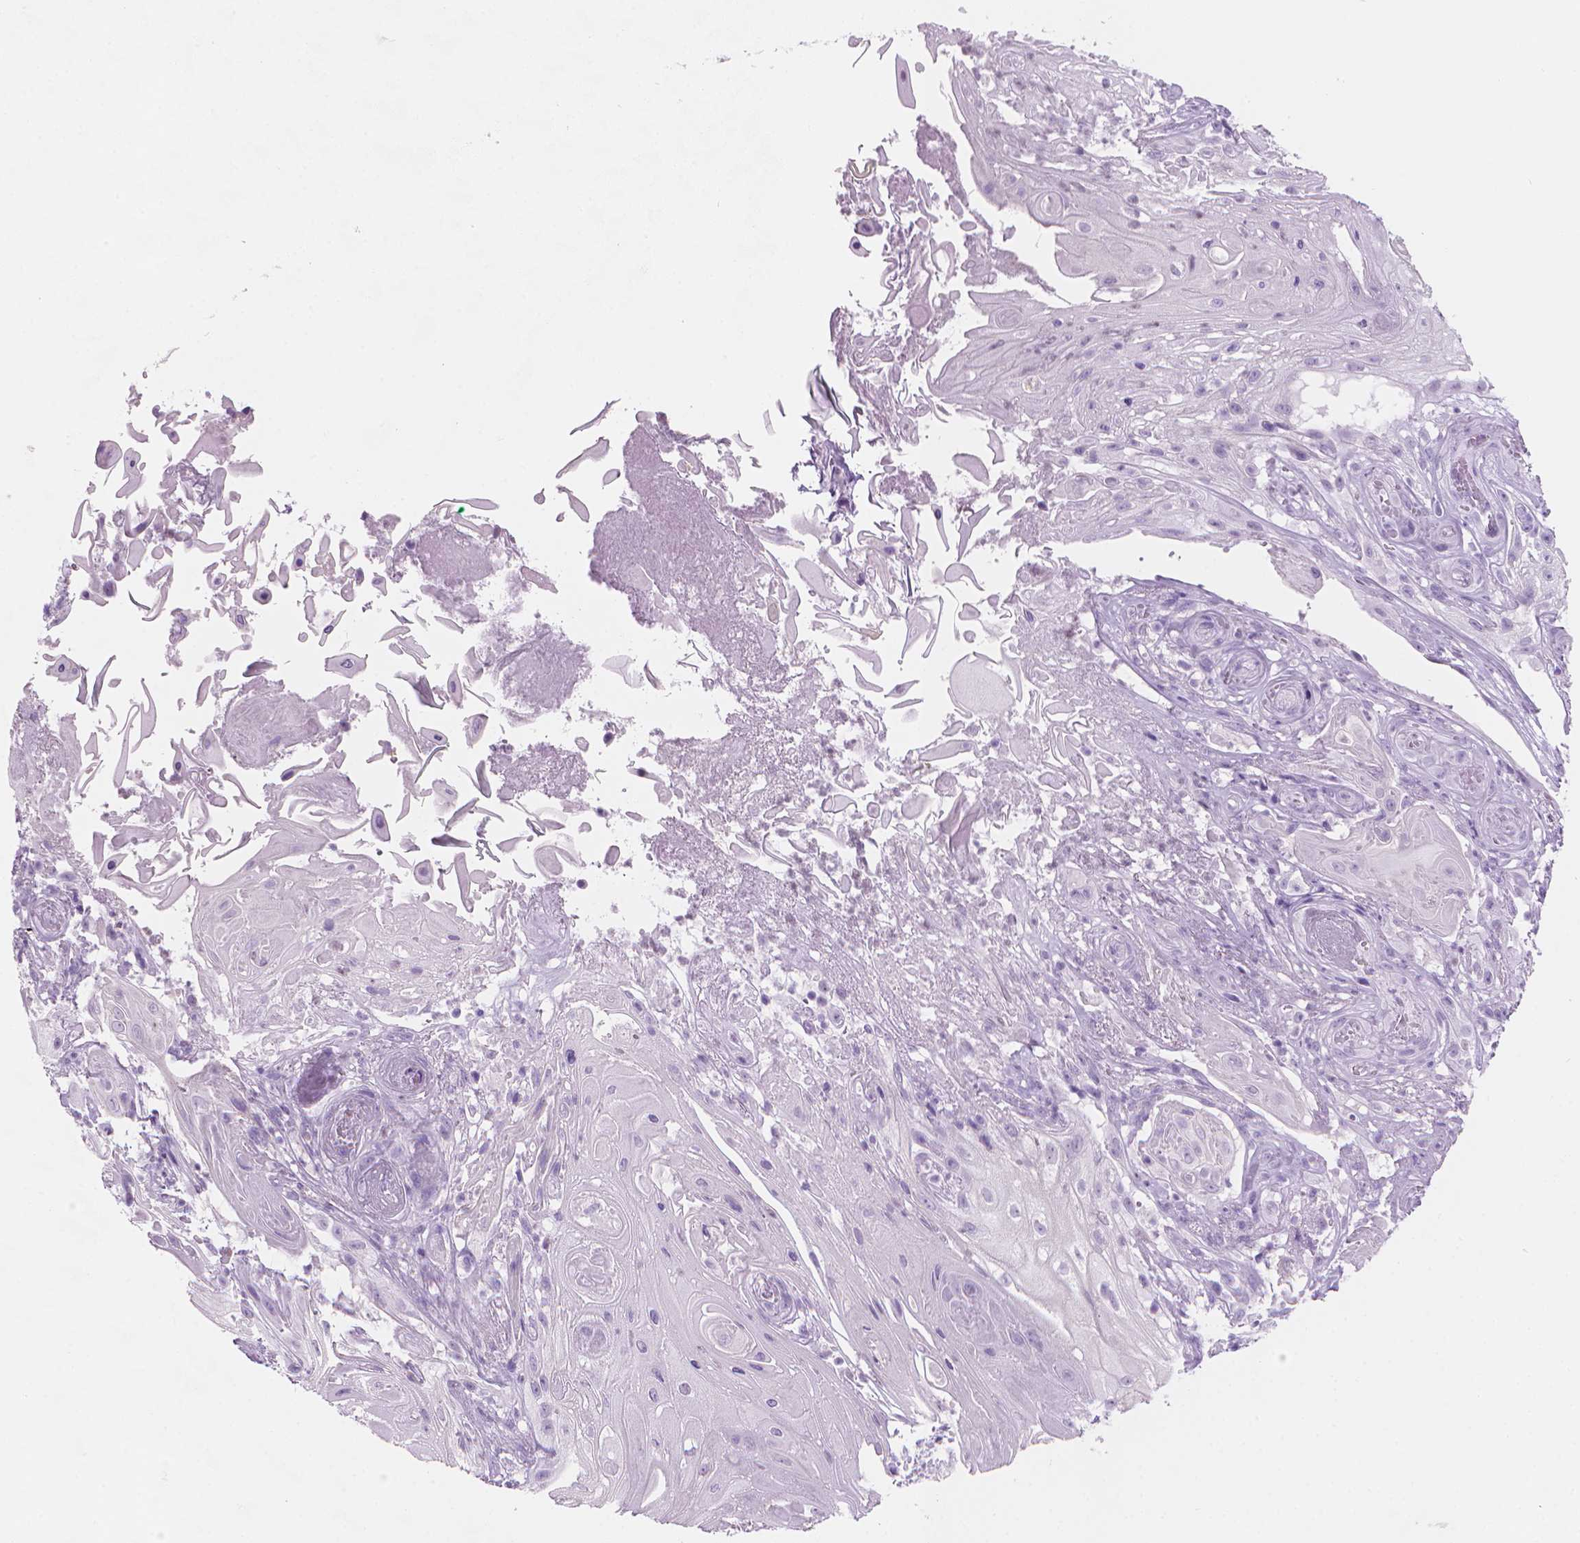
{"staining": {"intensity": "negative", "quantity": "none", "location": "none"}, "tissue": "skin cancer", "cell_type": "Tumor cells", "image_type": "cancer", "snomed": [{"axis": "morphology", "description": "Squamous cell carcinoma, NOS"}, {"axis": "topography", "description": "Skin"}], "caption": "This is a image of IHC staining of skin squamous cell carcinoma, which shows no staining in tumor cells.", "gene": "TTC29", "patient": {"sex": "male", "age": 62}}